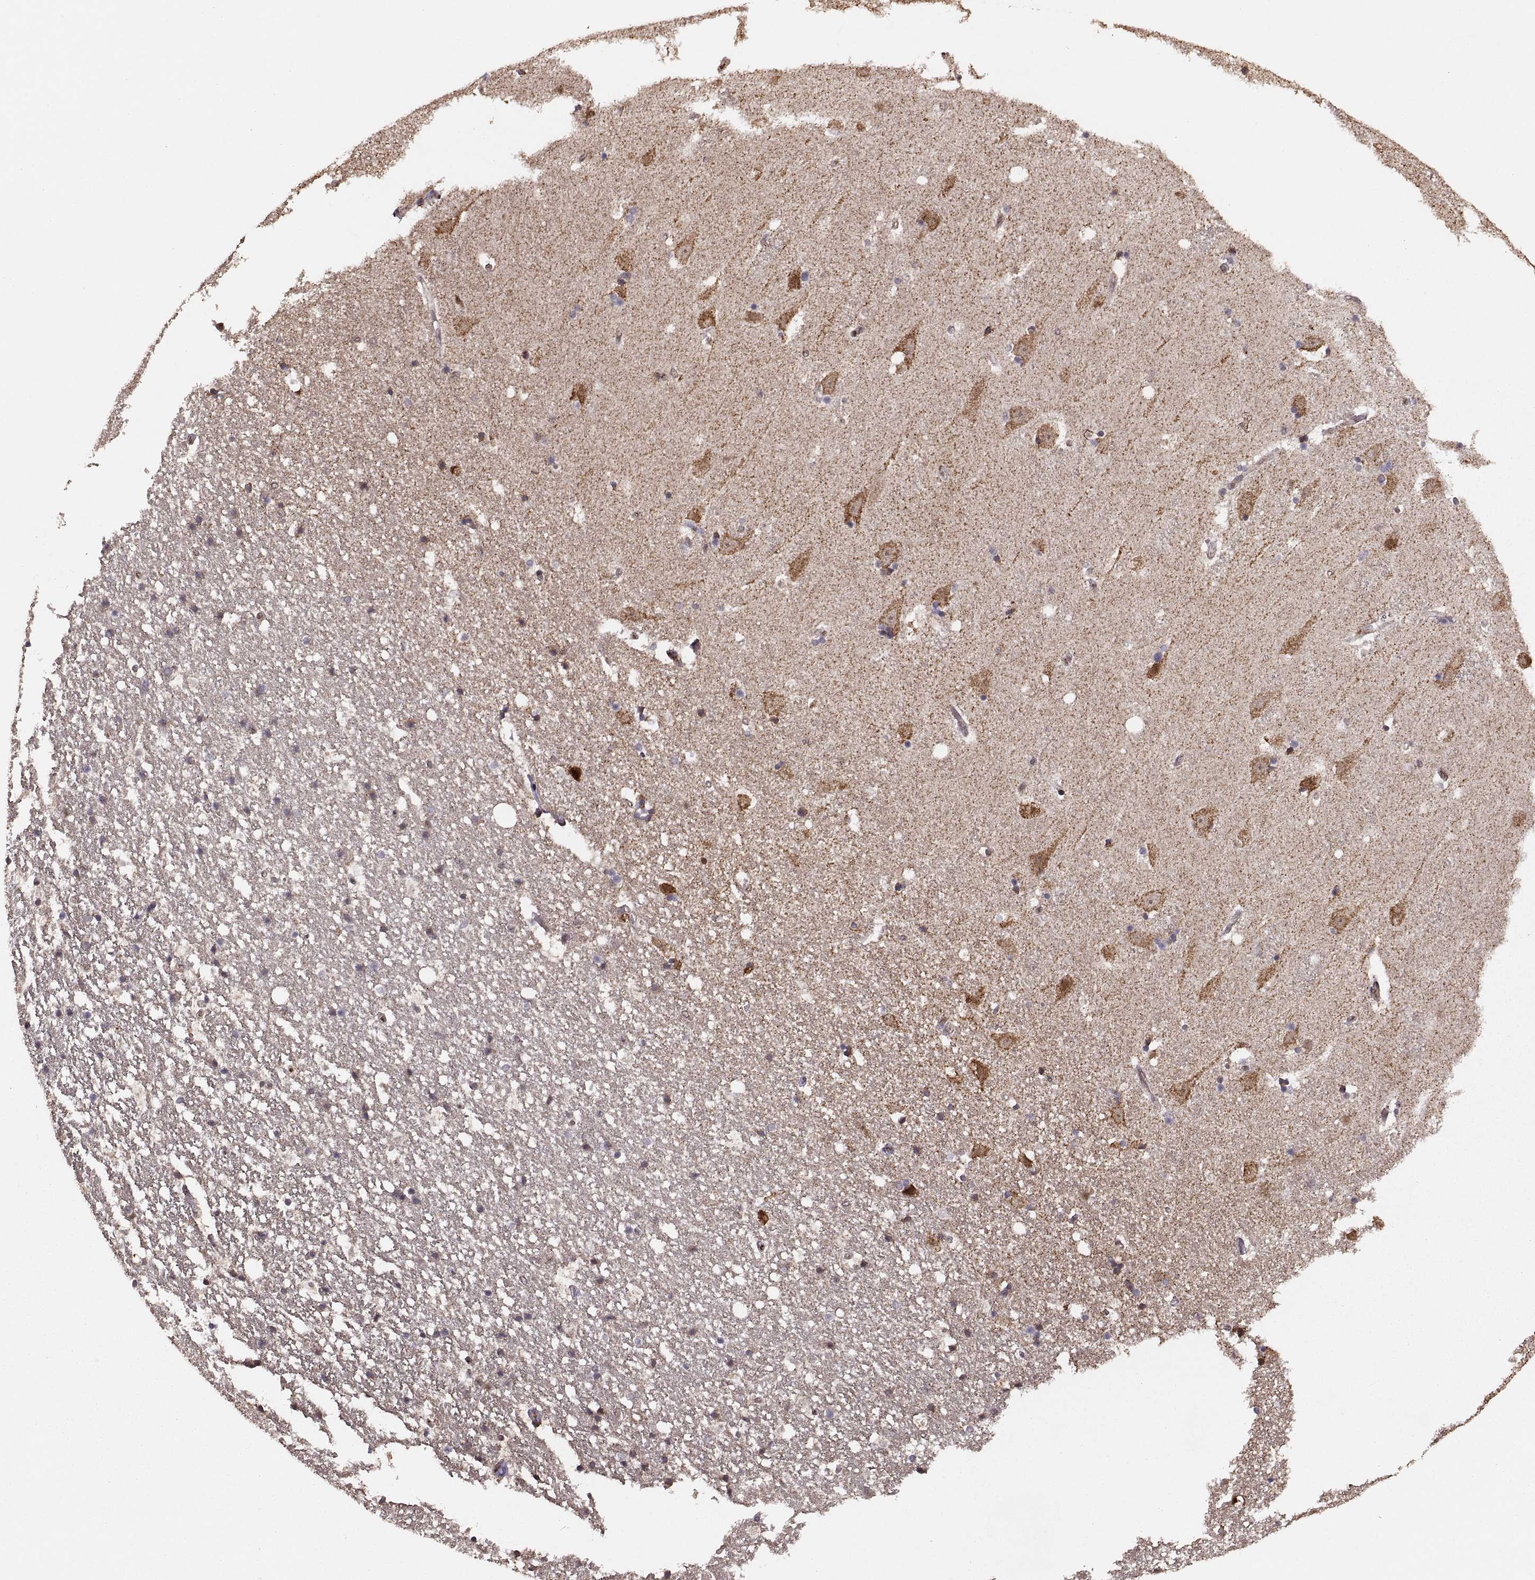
{"staining": {"intensity": "strong", "quantity": "<25%", "location": "nuclear"}, "tissue": "hippocampus", "cell_type": "Glial cells", "image_type": "normal", "snomed": [{"axis": "morphology", "description": "Normal tissue, NOS"}, {"axis": "topography", "description": "Hippocampus"}], "caption": "A high-resolution photomicrograph shows IHC staining of unremarkable hippocampus, which reveals strong nuclear expression in approximately <25% of glial cells. The protein is stained brown, and the nuclei are stained in blue (DAB IHC with brightfield microscopy, high magnification).", "gene": "RFT1", "patient": {"sex": "male", "age": 49}}